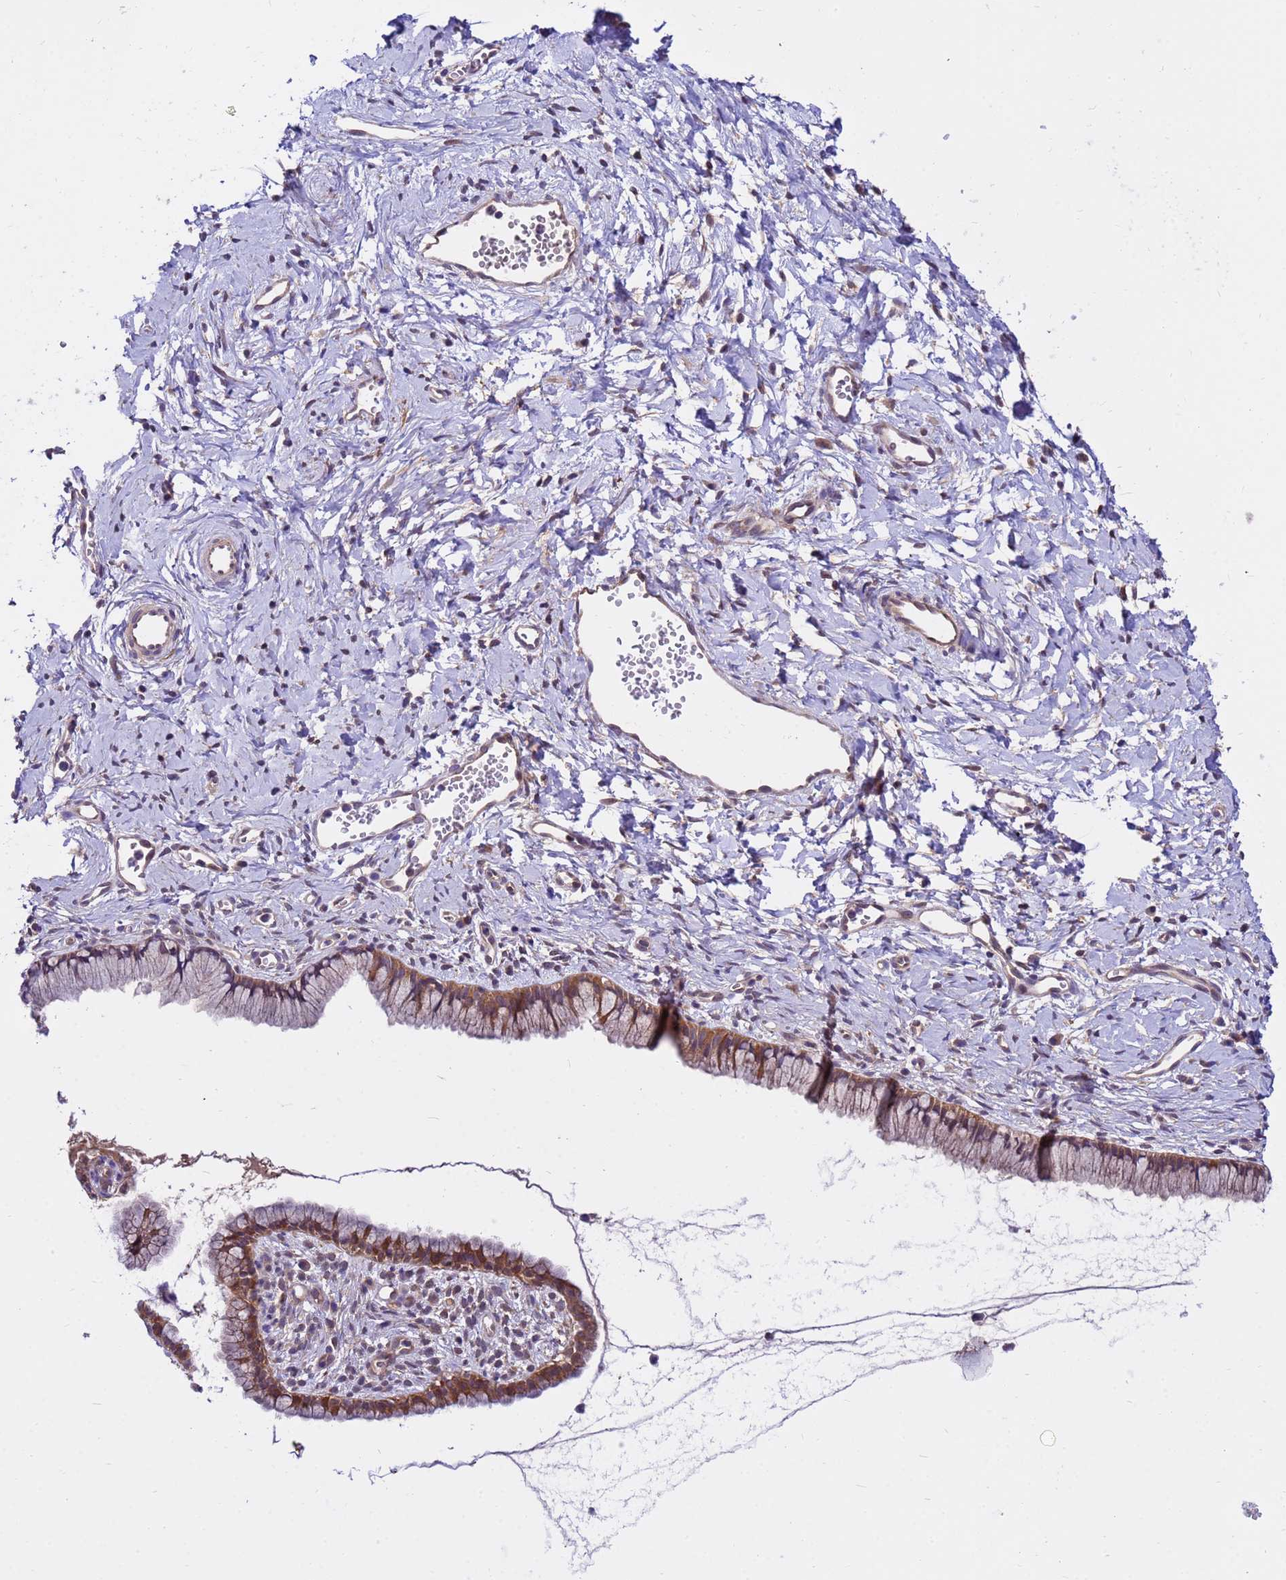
{"staining": {"intensity": "moderate", "quantity": "25%-75%", "location": "cytoplasmic/membranous"}, "tissue": "cervix", "cell_type": "Glandular cells", "image_type": "normal", "snomed": [{"axis": "morphology", "description": "Normal tissue, NOS"}, {"axis": "topography", "description": "Cervix"}], "caption": "Protein analysis of benign cervix reveals moderate cytoplasmic/membranous expression in approximately 25%-75% of glandular cells. (DAB (3,3'-diaminobenzidine) IHC, brown staining for protein, blue staining for nuclei).", "gene": "GET3", "patient": {"sex": "female", "age": 40}}